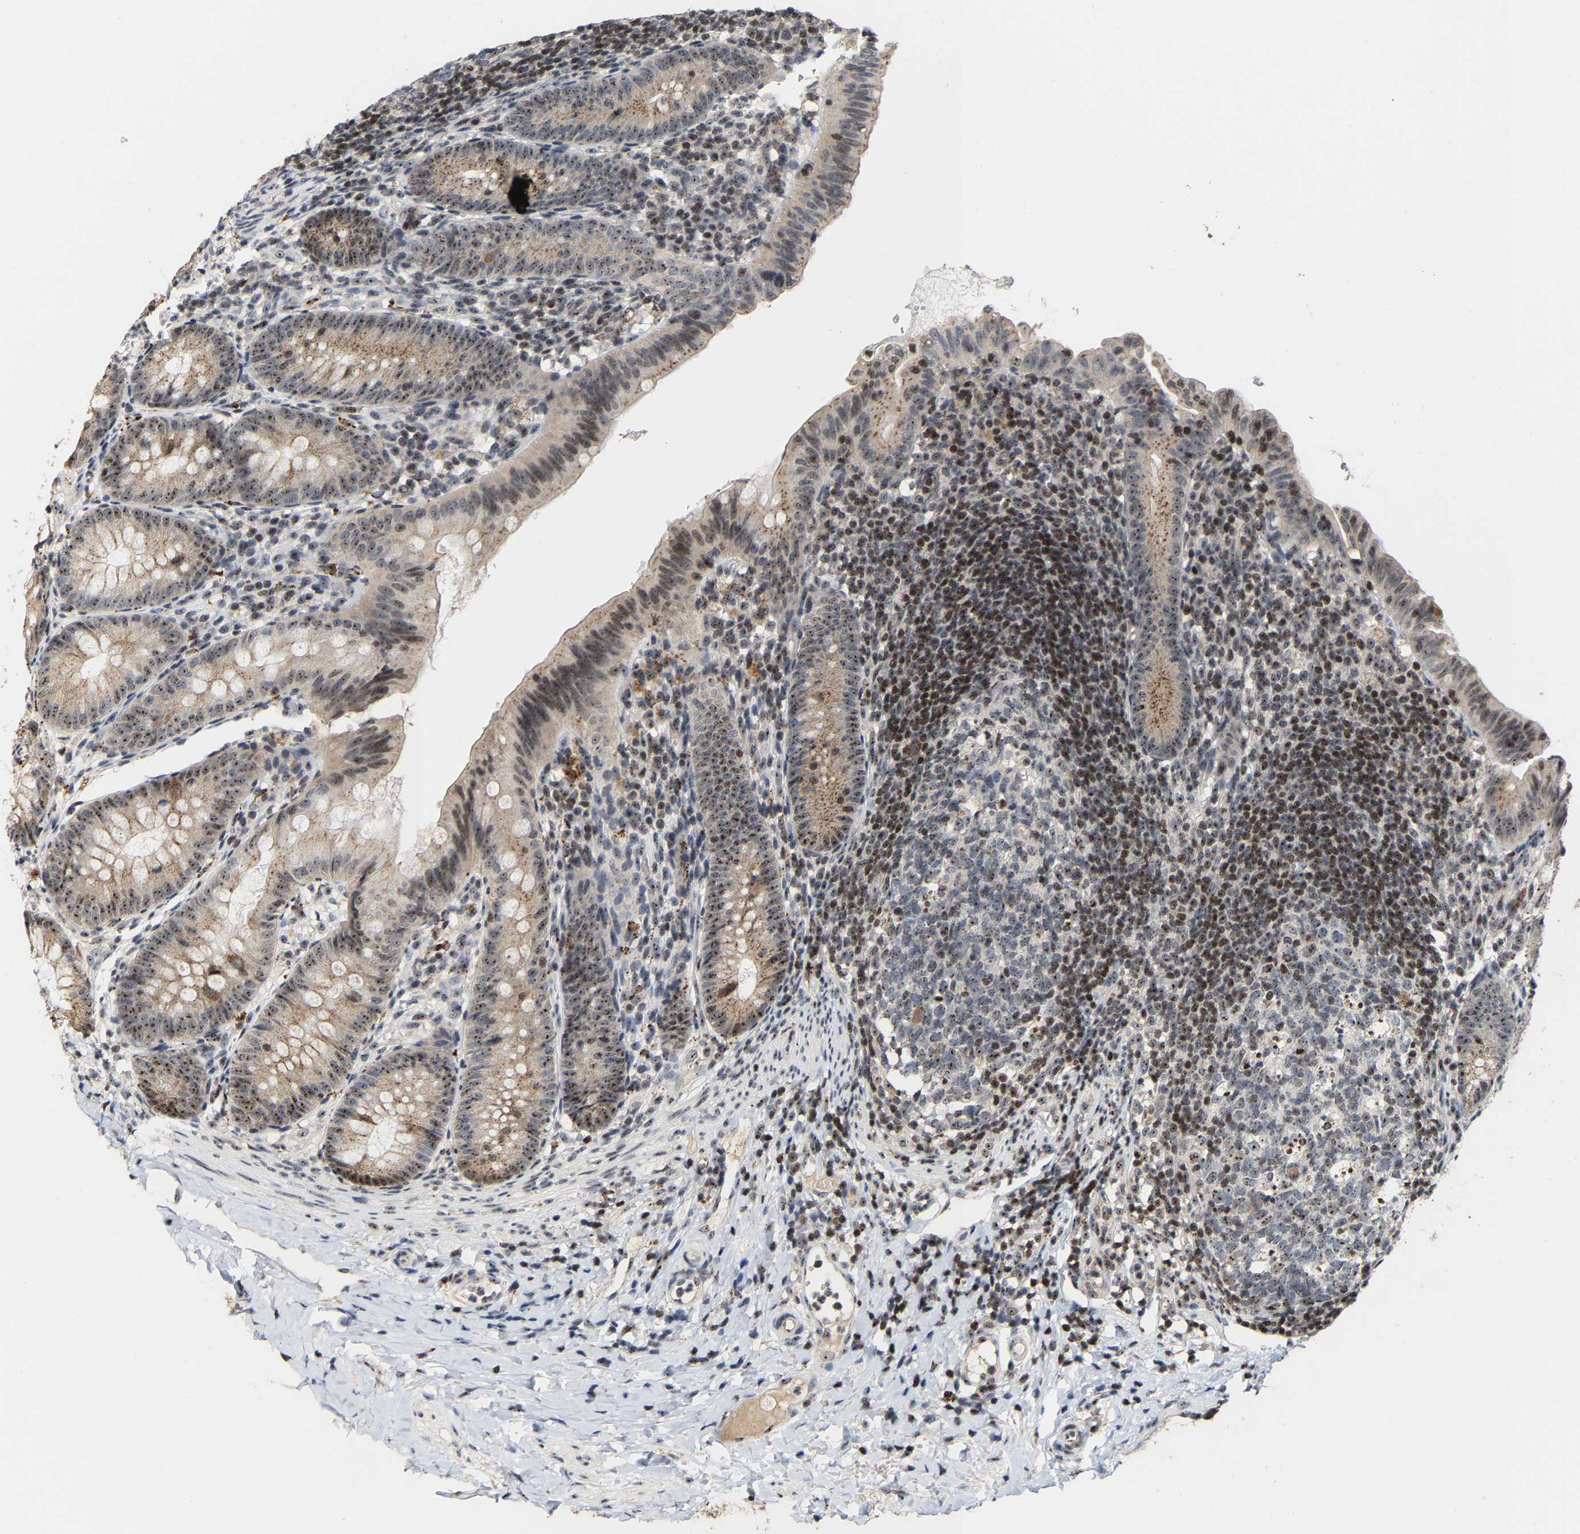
{"staining": {"intensity": "moderate", "quantity": ">75%", "location": "cytoplasmic/membranous,nuclear"}, "tissue": "appendix", "cell_type": "Glandular cells", "image_type": "normal", "snomed": [{"axis": "morphology", "description": "Normal tissue, NOS"}, {"axis": "topography", "description": "Appendix"}], "caption": "IHC image of benign appendix: appendix stained using immunohistochemistry (IHC) reveals medium levels of moderate protein expression localized specifically in the cytoplasmic/membranous,nuclear of glandular cells, appearing as a cytoplasmic/membranous,nuclear brown color.", "gene": "NOP58", "patient": {"sex": "male", "age": 1}}